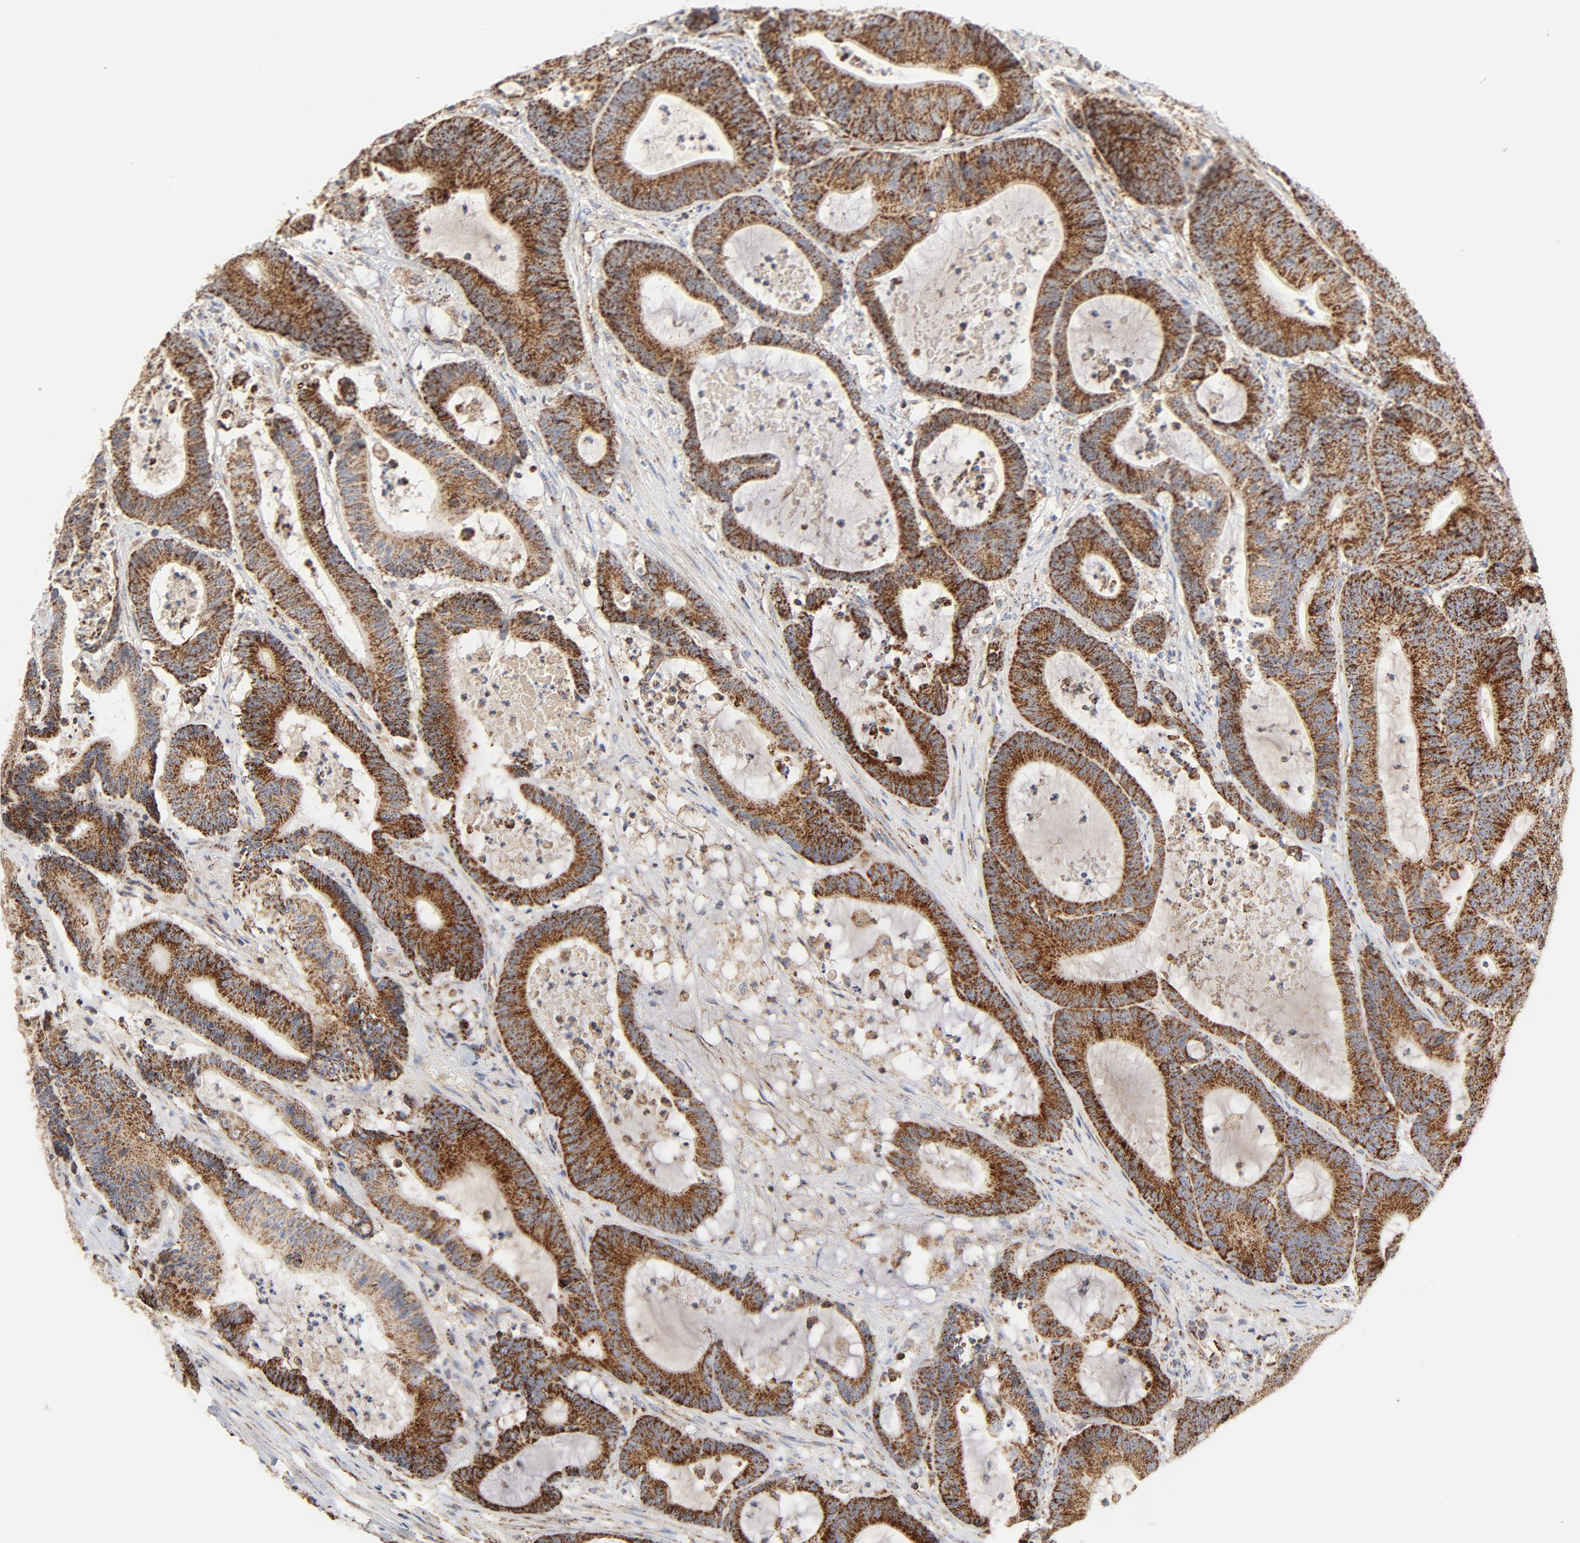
{"staining": {"intensity": "strong", "quantity": ">75%", "location": "cytoplasmic/membranous"}, "tissue": "colorectal cancer", "cell_type": "Tumor cells", "image_type": "cancer", "snomed": [{"axis": "morphology", "description": "Adenocarcinoma, NOS"}, {"axis": "topography", "description": "Colon"}], "caption": "About >75% of tumor cells in human adenocarcinoma (colorectal) demonstrate strong cytoplasmic/membranous protein expression as visualized by brown immunohistochemical staining.", "gene": "PCNX4", "patient": {"sex": "female", "age": 84}}